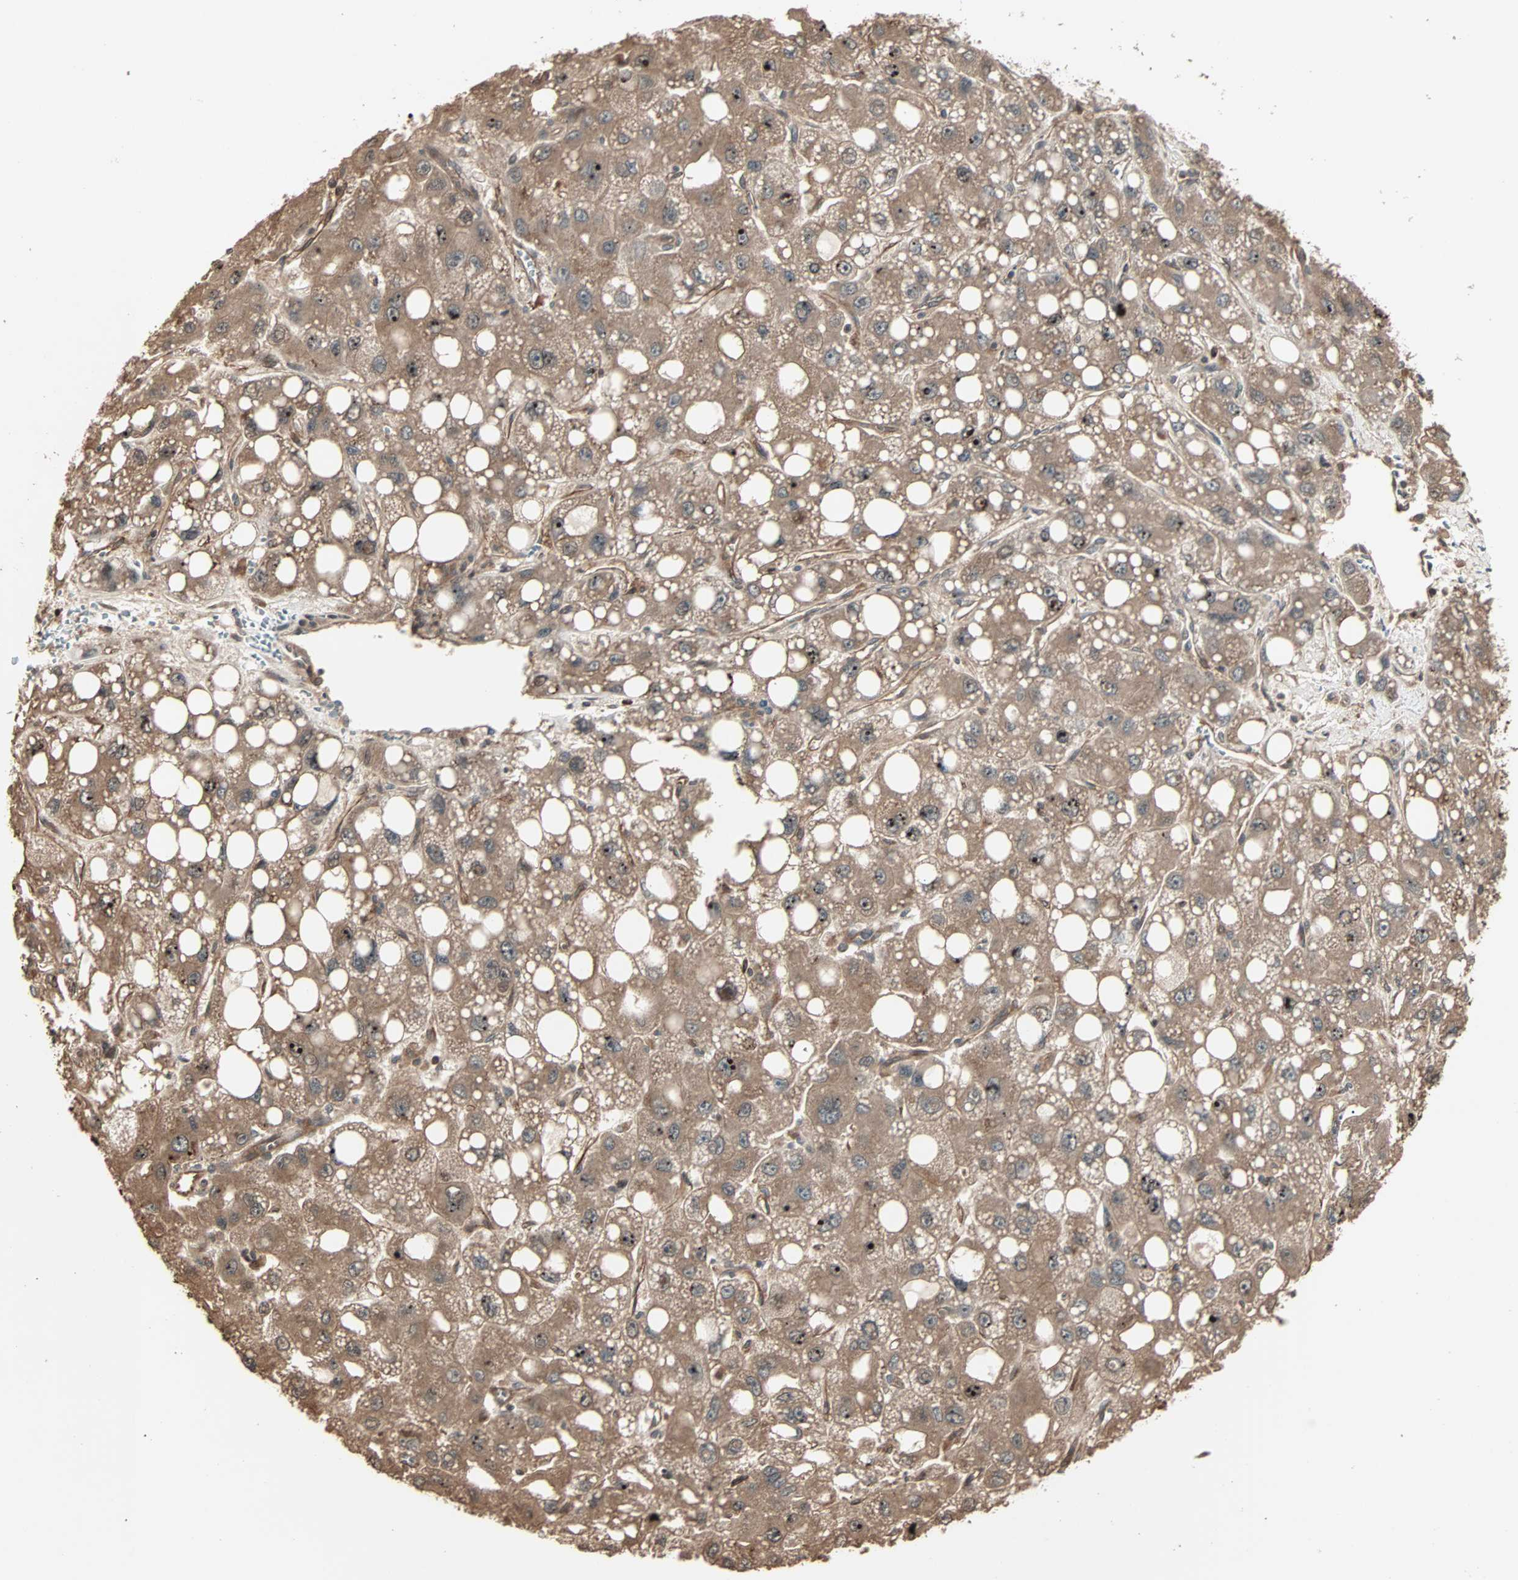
{"staining": {"intensity": "moderate", "quantity": ">75%", "location": "cytoplasmic/membranous"}, "tissue": "liver cancer", "cell_type": "Tumor cells", "image_type": "cancer", "snomed": [{"axis": "morphology", "description": "Carcinoma, Hepatocellular, NOS"}, {"axis": "topography", "description": "Liver"}], "caption": "Human liver cancer stained for a protein (brown) reveals moderate cytoplasmic/membranous positive staining in approximately >75% of tumor cells.", "gene": "CALCRL", "patient": {"sex": "male", "age": 55}}